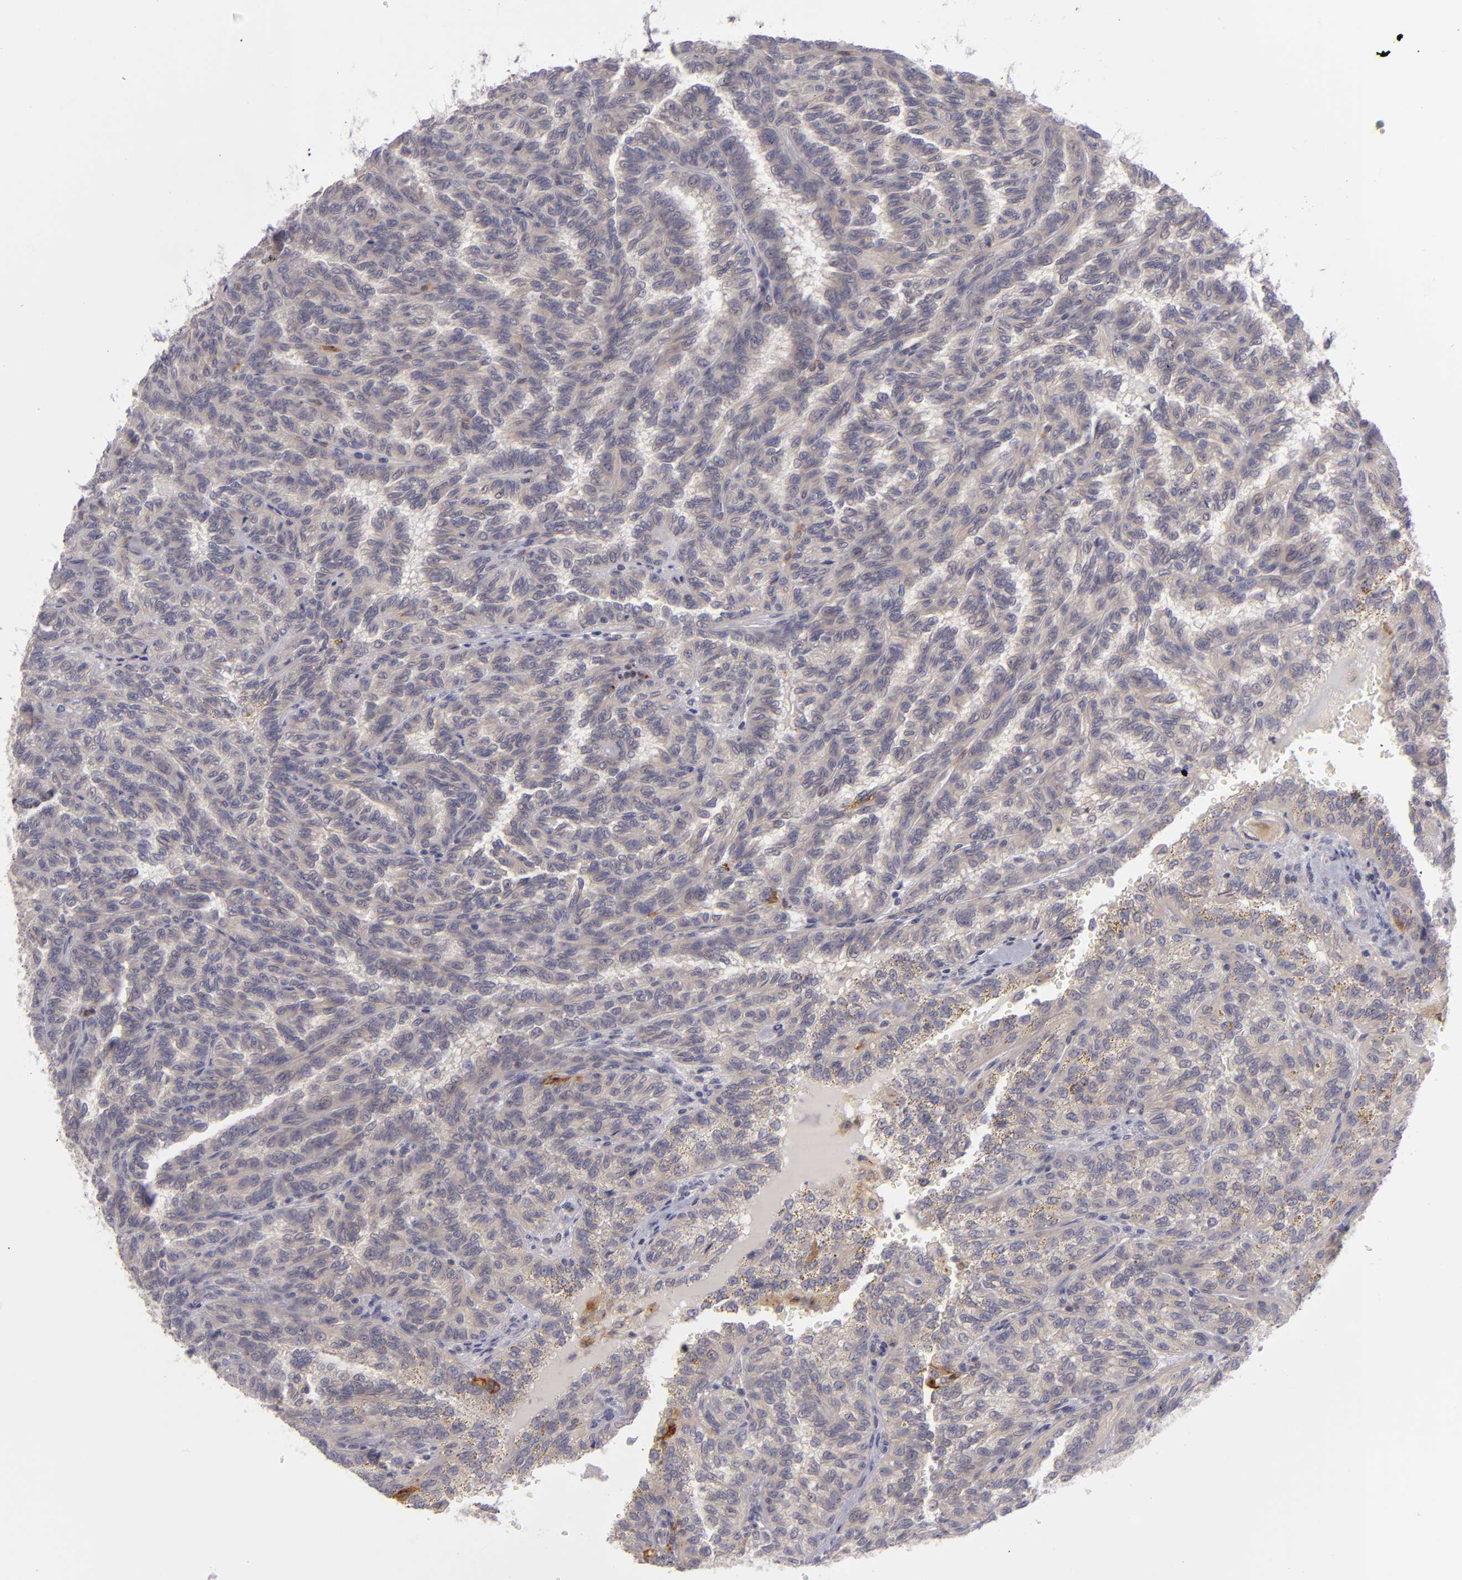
{"staining": {"intensity": "weak", "quantity": "<25%", "location": "cytoplasmic/membranous"}, "tissue": "renal cancer", "cell_type": "Tumor cells", "image_type": "cancer", "snomed": [{"axis": "morphology", "description": "Inflammation, NOS"}, {"axis": "morphology", "description": "Adenocarcinoma, NOS"}, {"axis": "topography", "description": "Kidney"}], "caption": "Tumor cells show no significant expression in renal cancer (adenocarcinoma).", "gene": "CD83", "patient": {"sex": "male", "age": 68}}